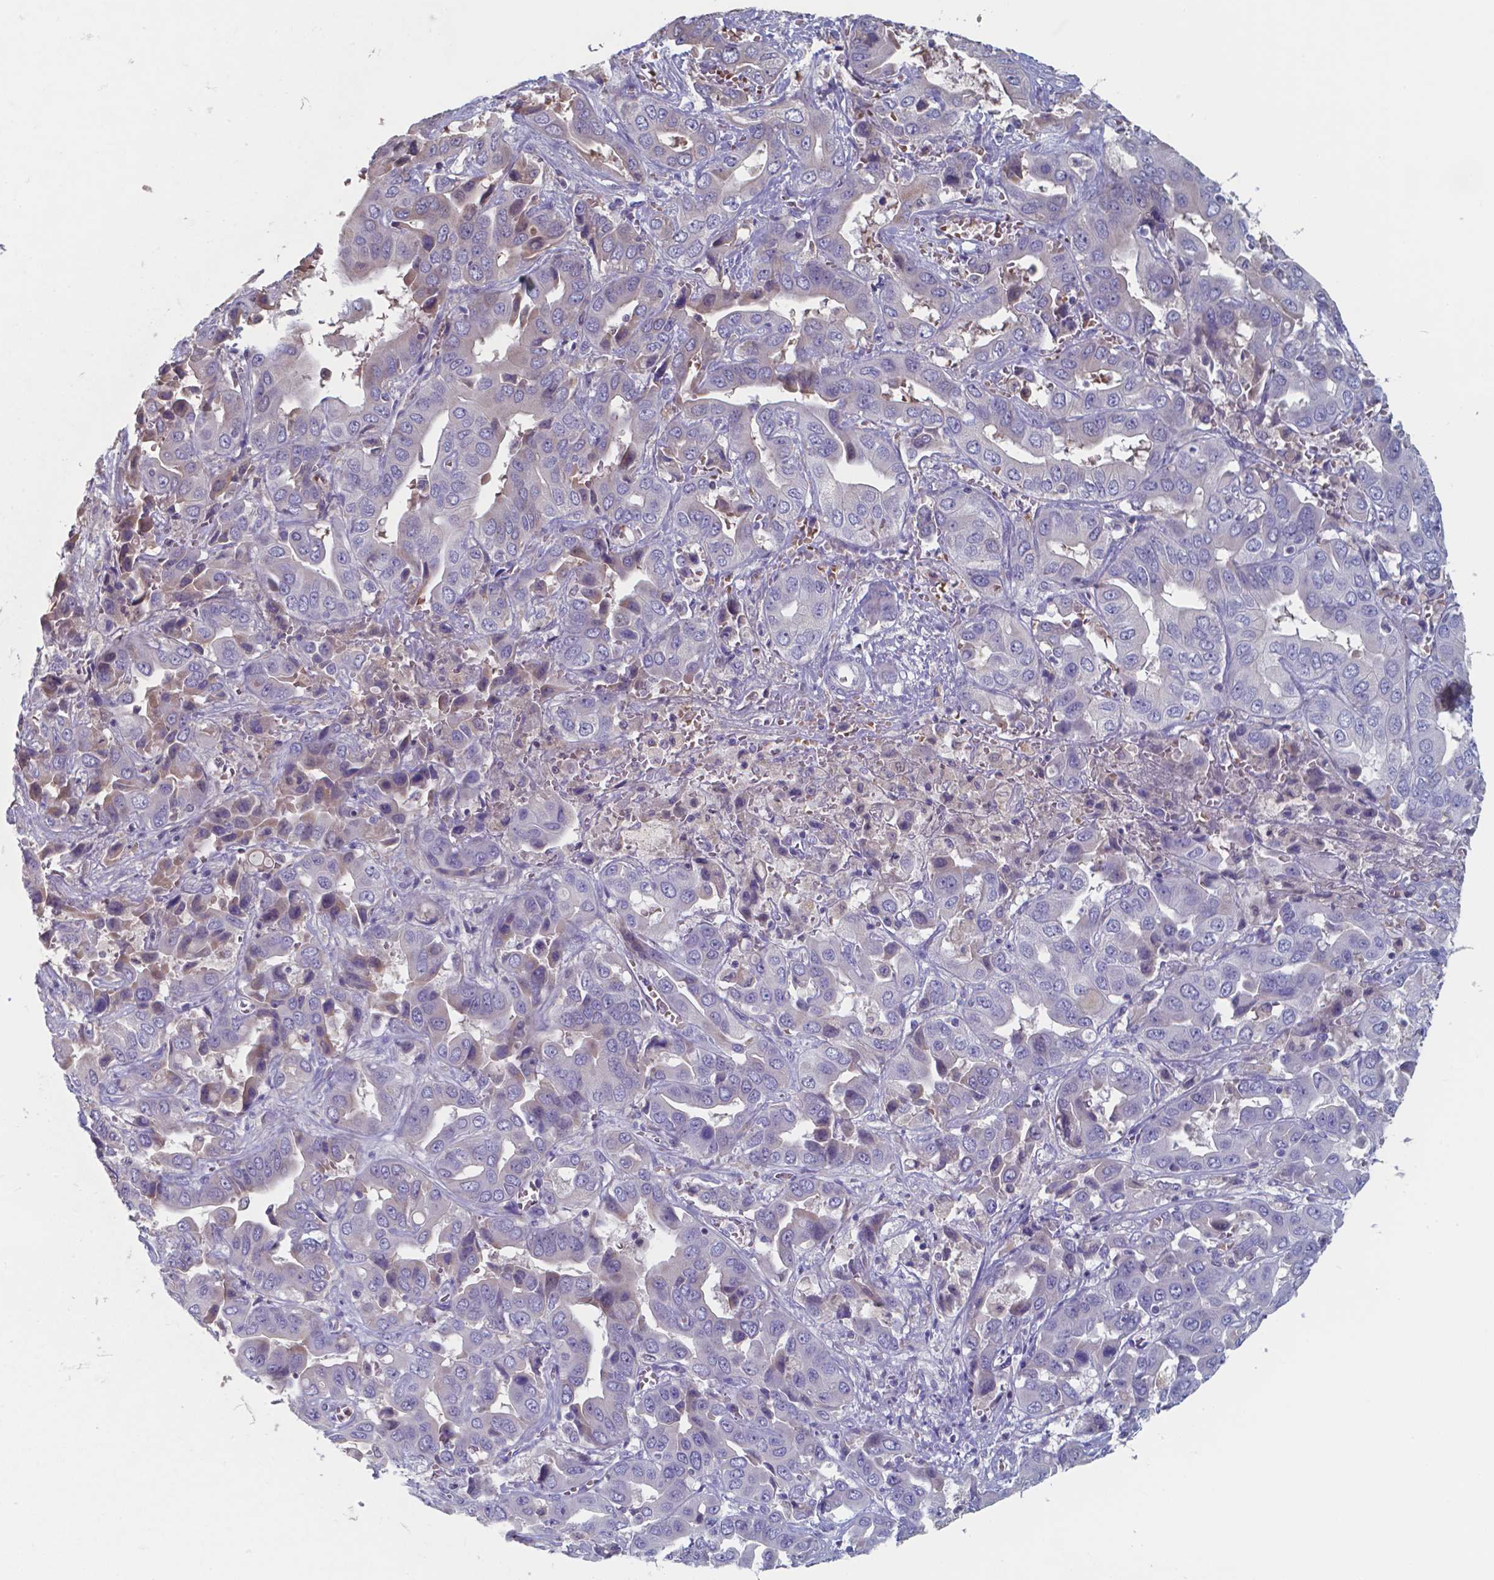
{"staining": {"intensity": "negative", "quantity": "none", "location": "none"}, "tissue": "liver cancer", "cell_type": "Tumor cells", "image_type": "cancer", "snomed": [{"axis": "morphology", "description": "Cholangiocarcinoma"}, {"axis": "topography", "description": "Liver"}], "caption": "This is an immunohistochemistry histopathology image of liver cholangiocarcinoma. There is no positivity in tumor cells.", "gene": "BTBD17", "patient": {"sex": "female", "age": 52}}